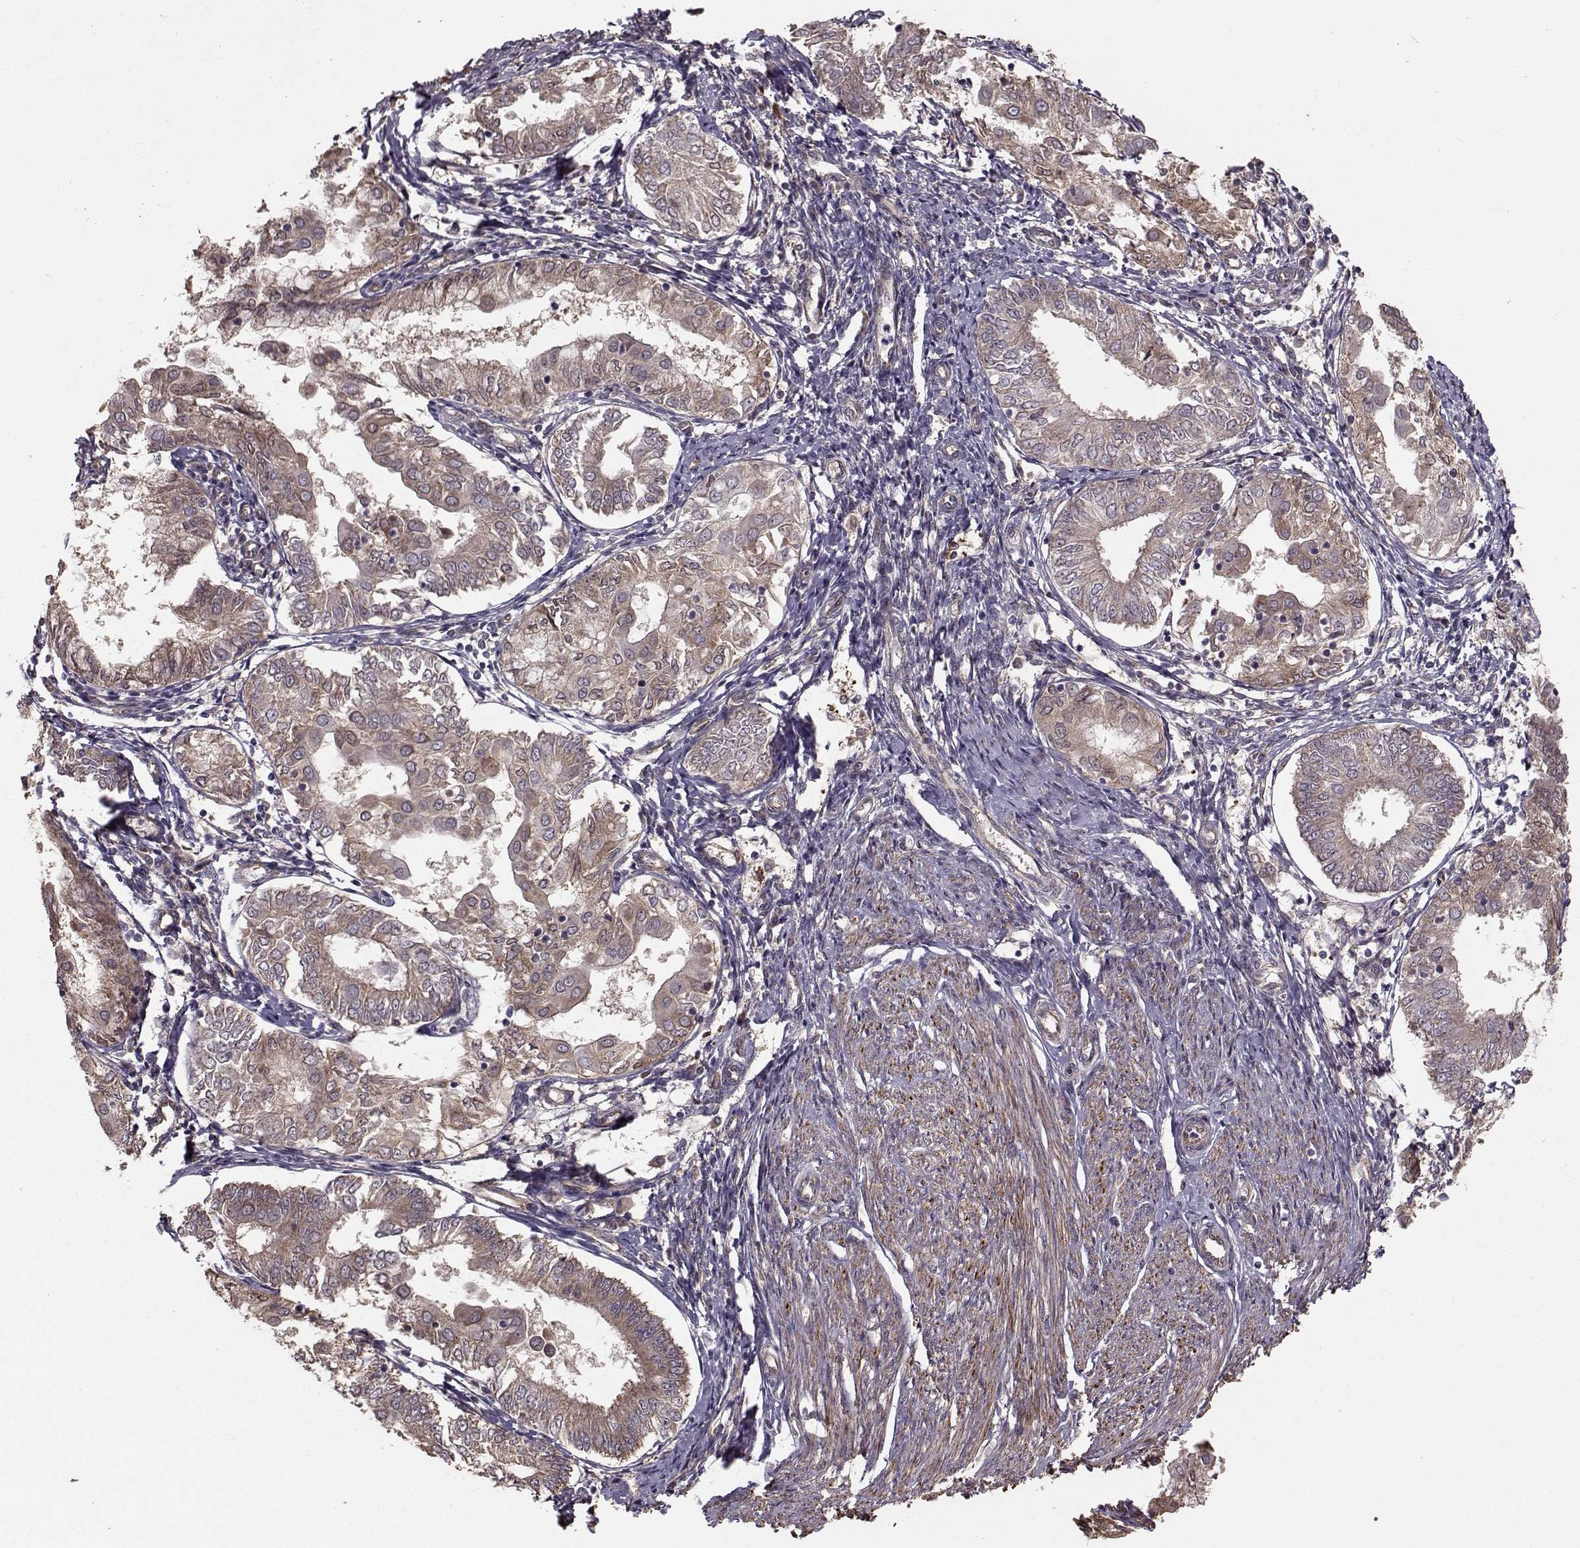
{"staining": {"intensity": "weak", "quantity": "25%-75%", "location": "cytoplasmic/membranous"}, "tissue": "endometrial cancer", "cell_type": "Tumor cells", "image_type": "cancer", "snomed": [{"axis": "morphology", "description": "Adenocarcinoma, NOS"}, {"axis": "topography", "description": "Endometrium"}], "caption": "Immunohistochemistry histopathology image of adenocarcinoma (endometrial) stained for a protein (brown), which displays low levels of weak cytoplasmic/membranous expression in approximately 25%-75% of tumor cells.", "gene": "TRIP10", "patient": {"sex": "female", "age": 68}}